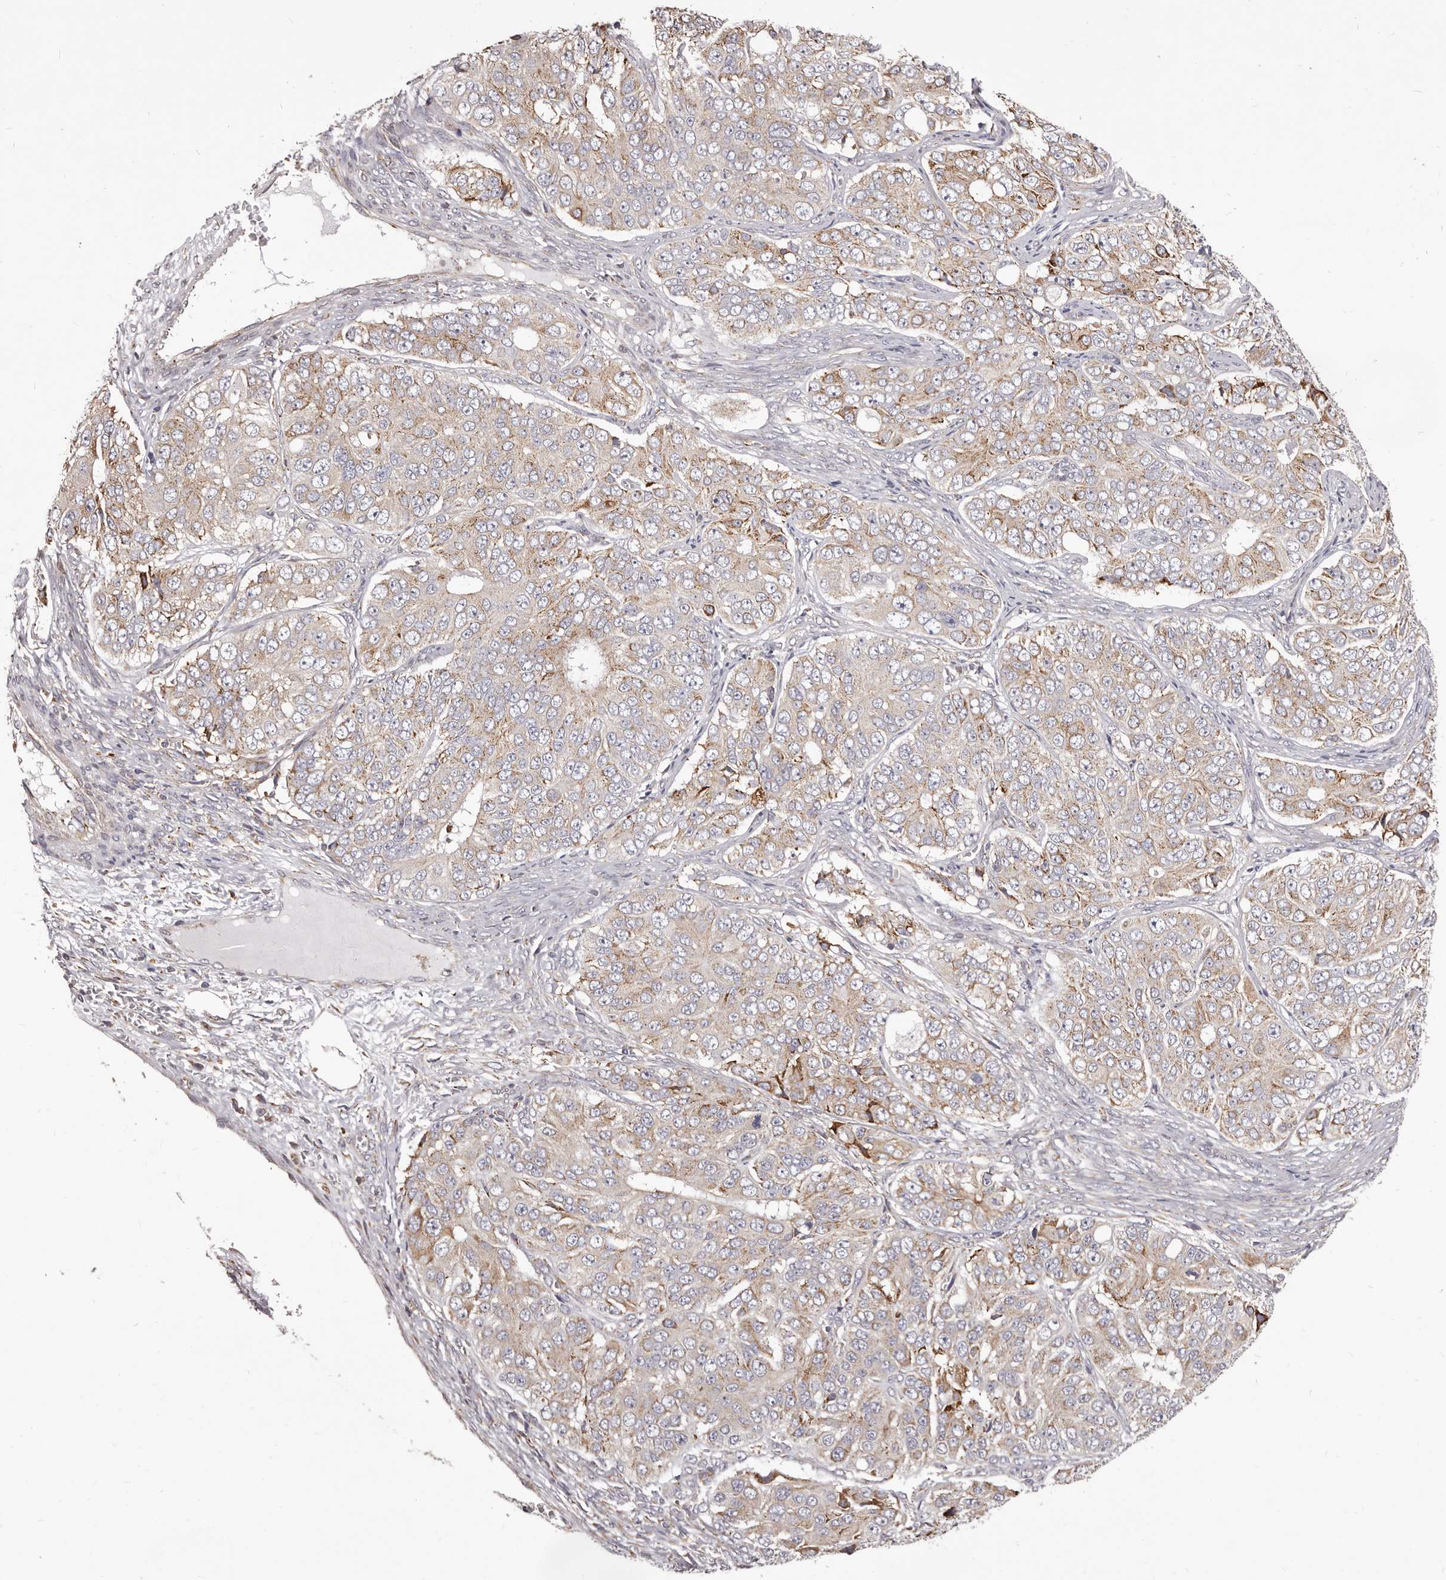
{"staining": {"intensity": "weak", "quantity": "<25%", "location": "cytoplasmic/membranous"}, "tissue": "ovarian cancer", "cell_type": "Tumor cells", "image_type": "cancer", "snomed": [{"axis": "morphology", "description": "Carcinoma, endometroid"}, {"axis": "topography", "description": "Ovary"}], "caption": "Endometroid carcinoma (ovarian) was stained to show a protein in brown. There is no significant expression in tumor cells. Brightfield microscopy of immunohistochemistry (IHC) stained with DAB (3,3'-diaminobenzidine) (brown) and hematoxylin (blue), captured at high magnification.", "gene": "ALPK1", "patient": {"sex": "female", "age": 51}}